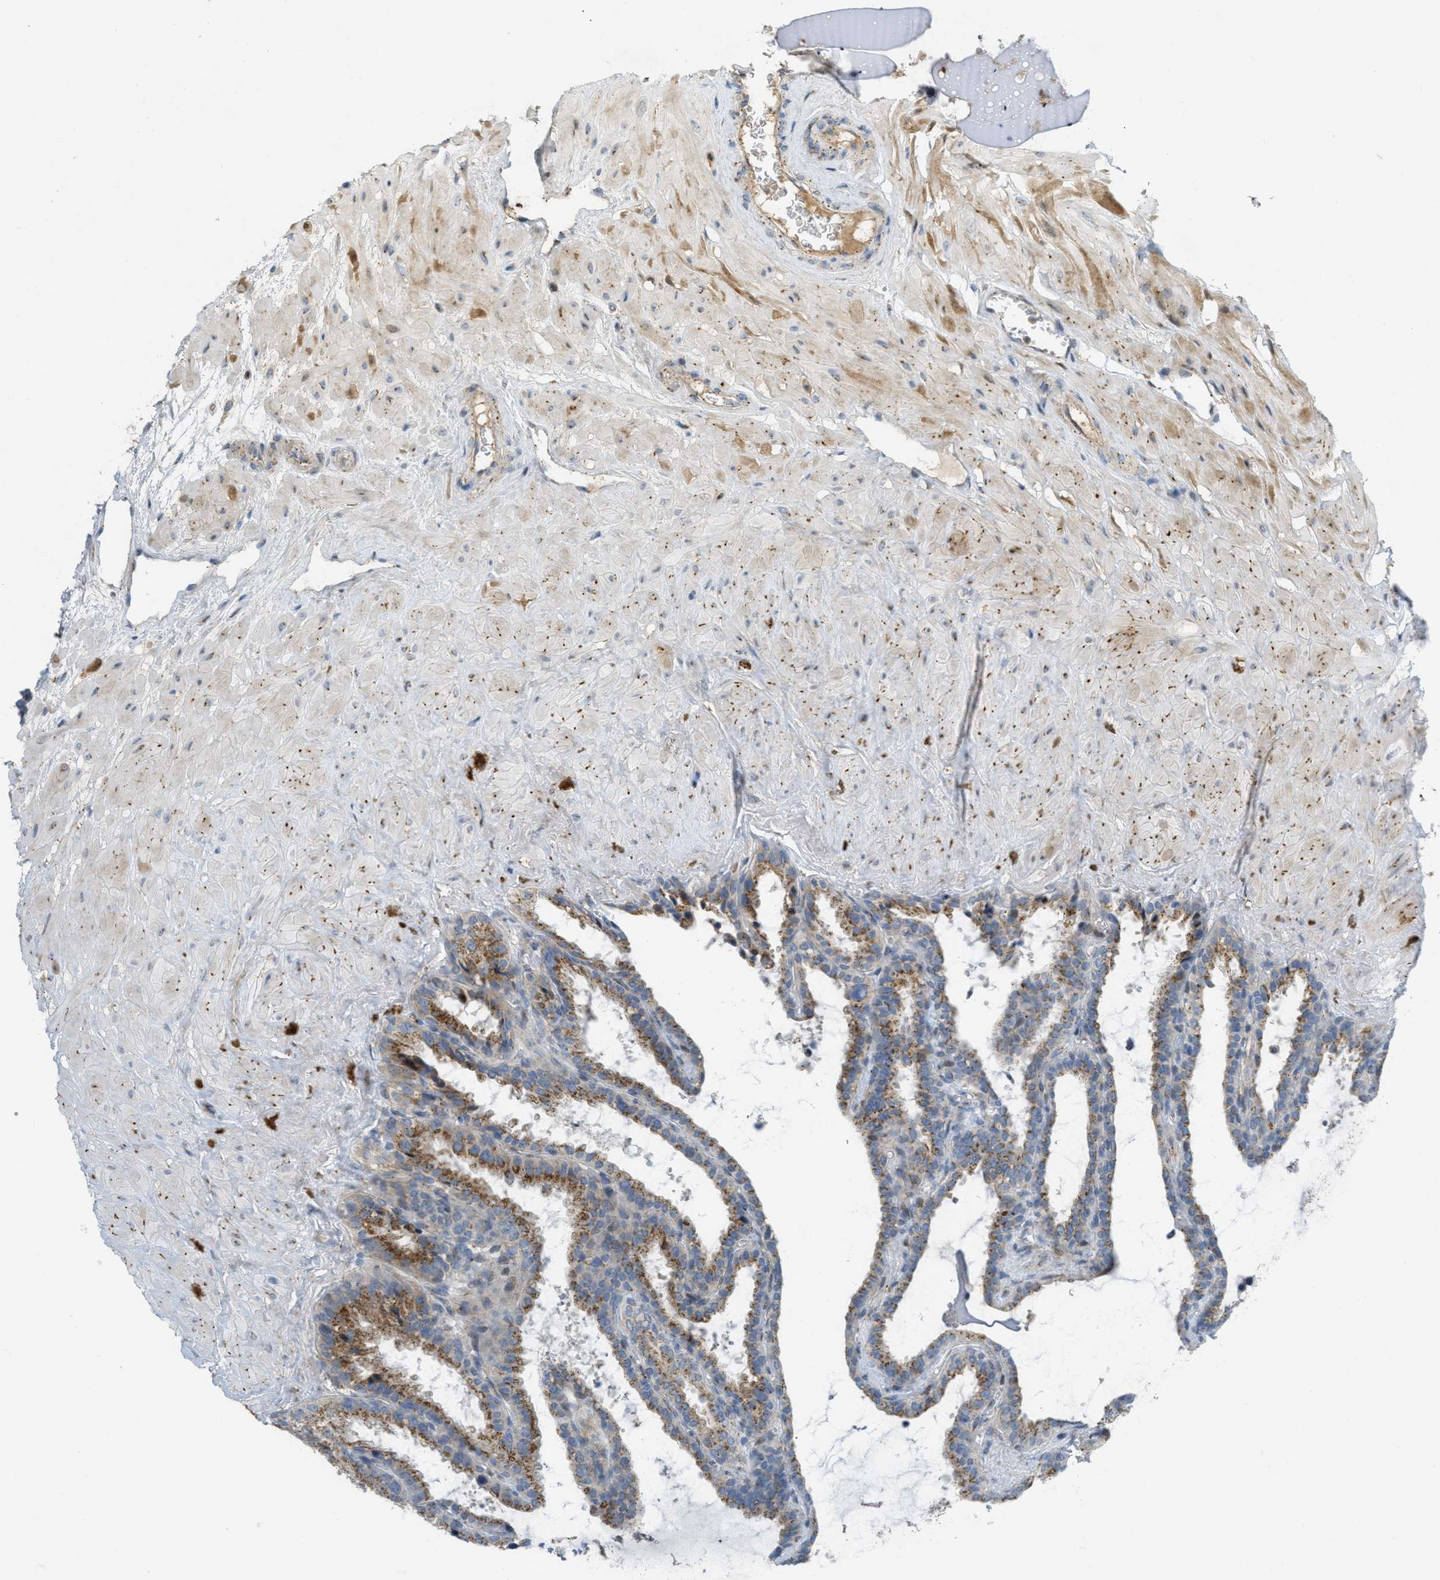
{"staining": {"intensity": "moderate", "quantity": ">75%", "location": "cytoplasmic/membranous"}, "tissue": "seminal vesicle", "cell_type": "Glandular cells", "image_type": "normal", "snomed": [{"axis": "morphology", "description": "Normal tissue, NOS"}, {"axis": "topography", "description": "Seminal veicle"}], "caption": "Immunohistochemical staining of normal seminal vesicle displays medium levels of moderate cytoplasmic/membranous expression in about >75% of glandular cells. (IHC, brightfield microscopy, high magnification).", "gene": "ZFPL1", "patient": {"sex": "male", "age": 46}}